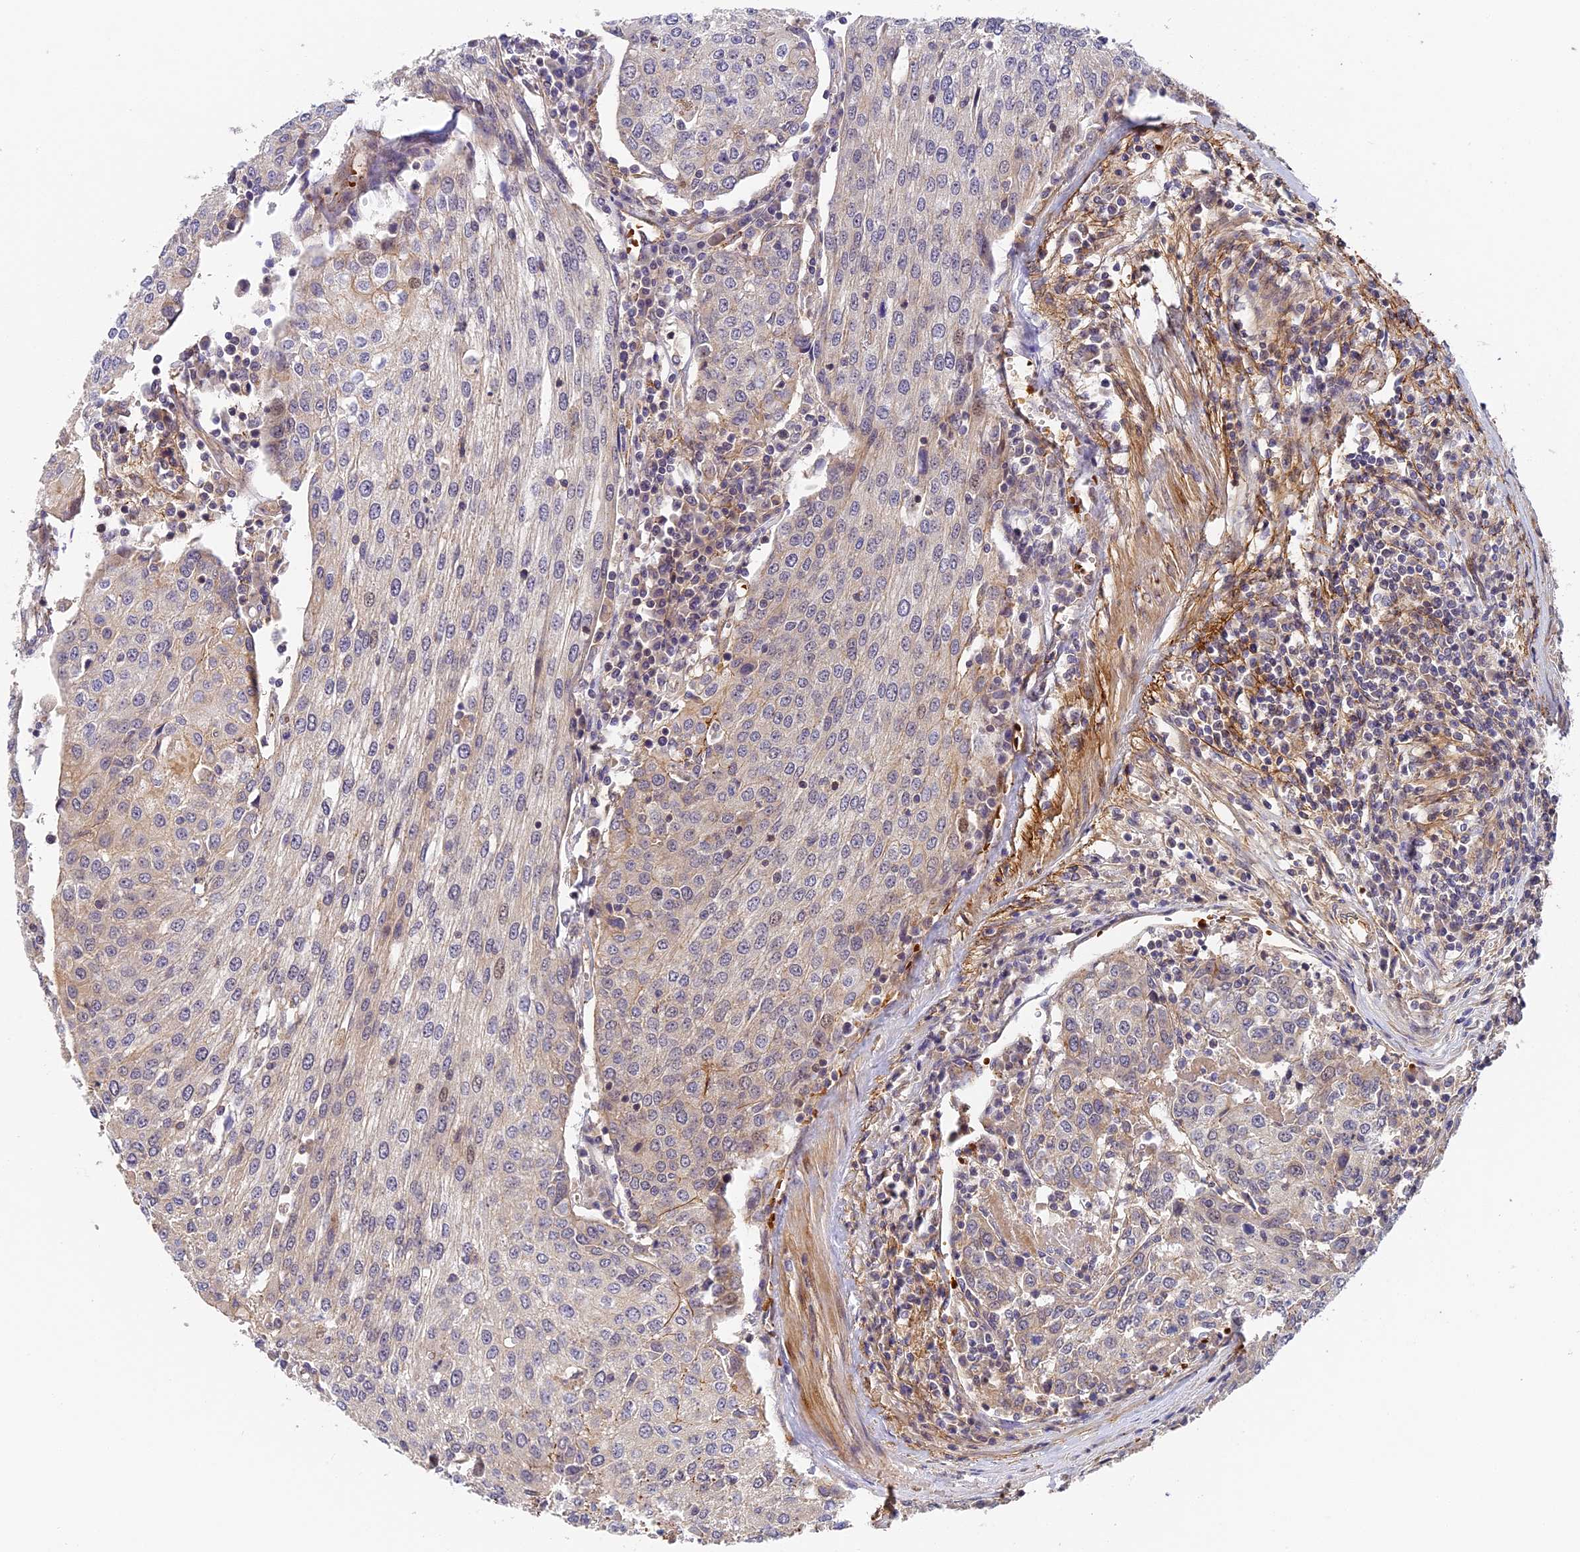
{"staining": {"intensity": "negative", "quantity": "none", "location": "none"}, "tissue": "urothelial cancer", "cell_type": "Tumor cells", "image_type": "cancer", "snomed": [{"axis": "morphology", "description": "Urothelial carcinoma, High grade"}, {"axis": "topography", "description": "Urinary bladder"}], "caption": "Tumor cells are negative for brown protein staining in urothelial cancer.", "gene": "MISP3", "patient": {"sex": "female", "age": 85}}